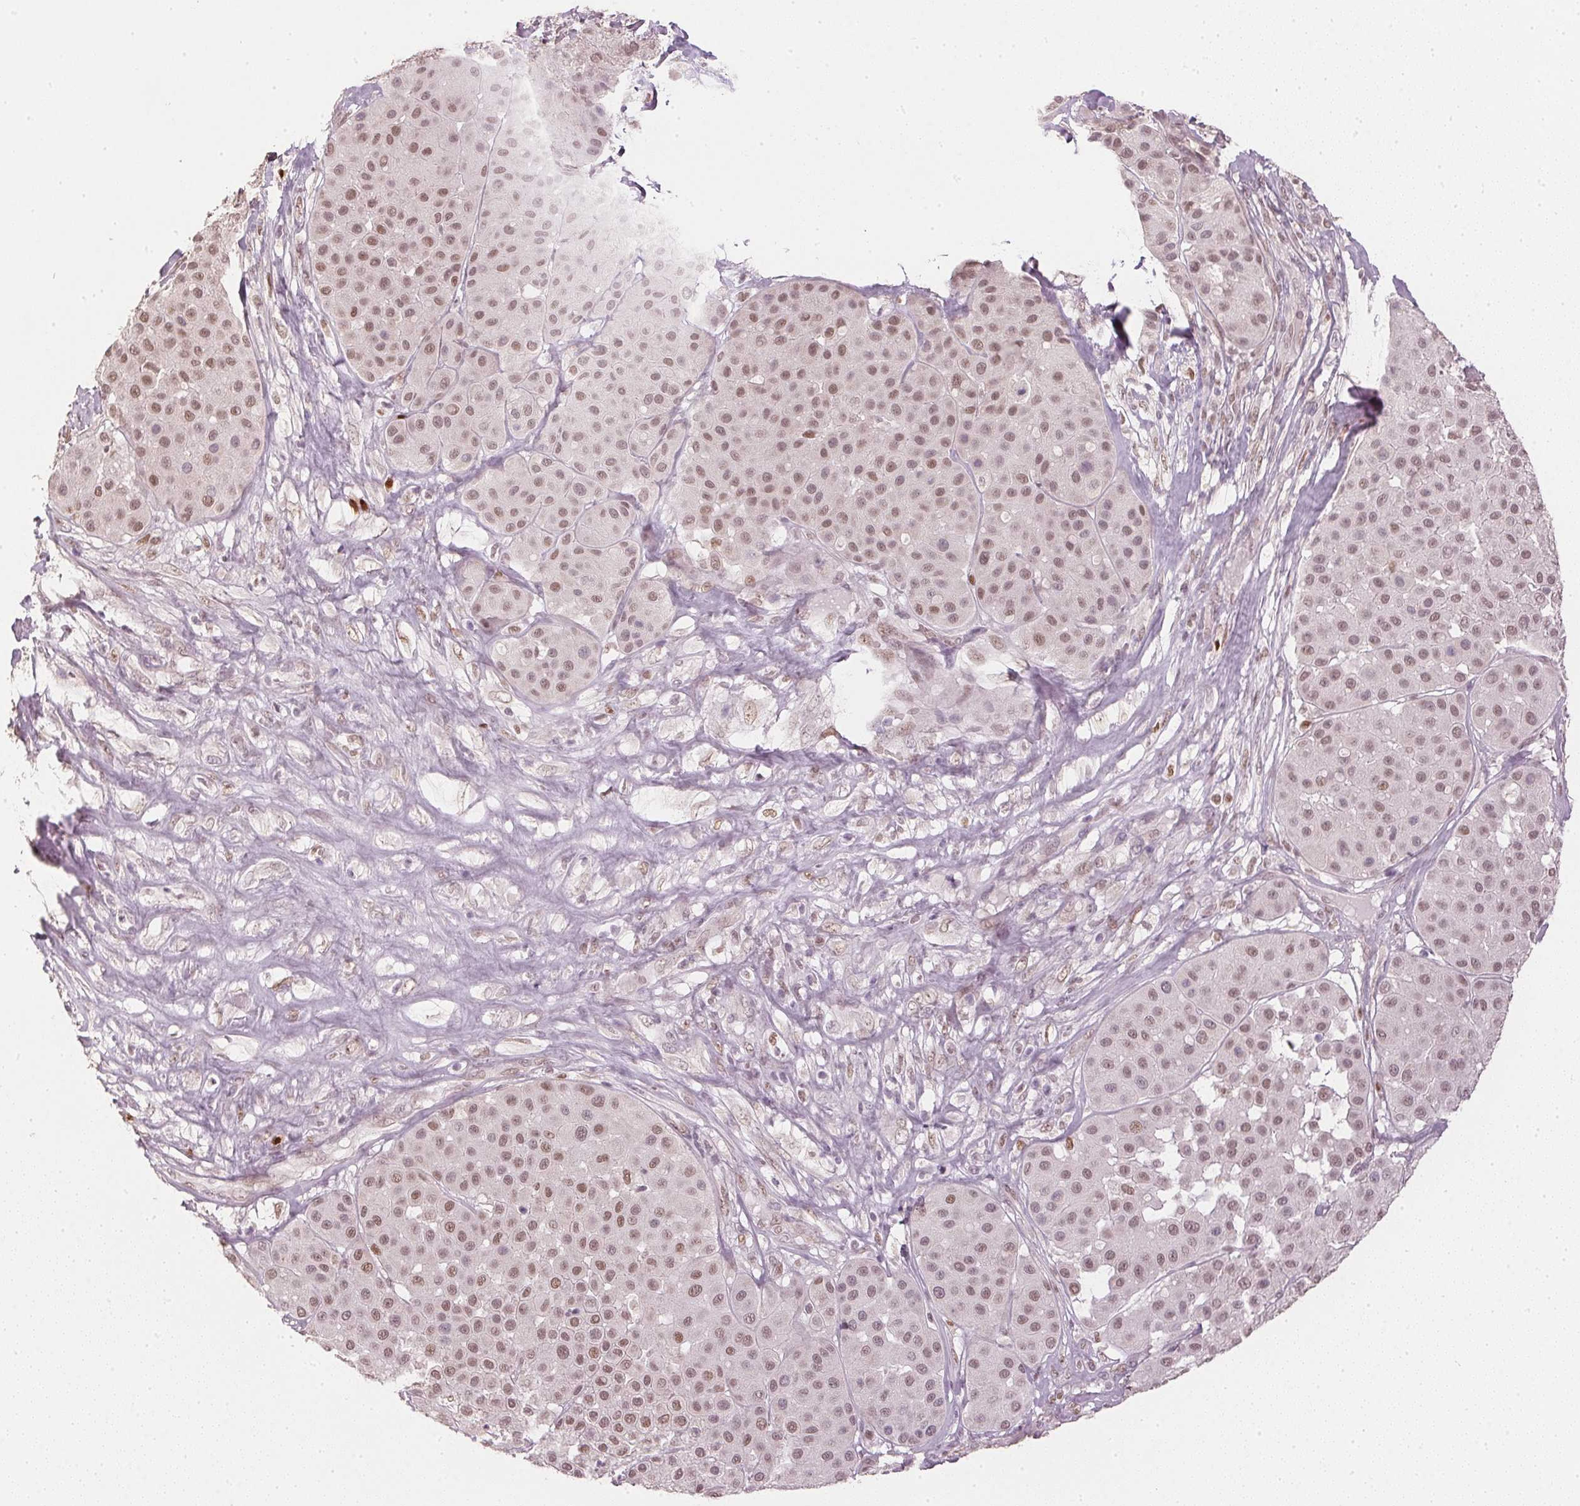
{"staining": {"intensity": "moderate", "quantity": "25%-75%", "location": "nuclear"}, "tissue": "melanoma", "cell_type": "Tumor cells", "image_type": "cancer", "snomed": [{"axis": "morphology", "description": "Malignant melanoma, Metastatic site"}, {"axis": "topography", "description": "Smooth muscle"}], "caption": "Malignant melanoma (metastatic site) stained with DAB (3,3'-diaminobenzidine) immunohistochemistry reveals medium levels of moderate nuclear expression in about 25%-75% of tumor cells. (brown staining indicates protein expression, while blue staining denotes nuclei).", "gene": "SLC39A3", "patient": {"sex": "male", "age": 41}}